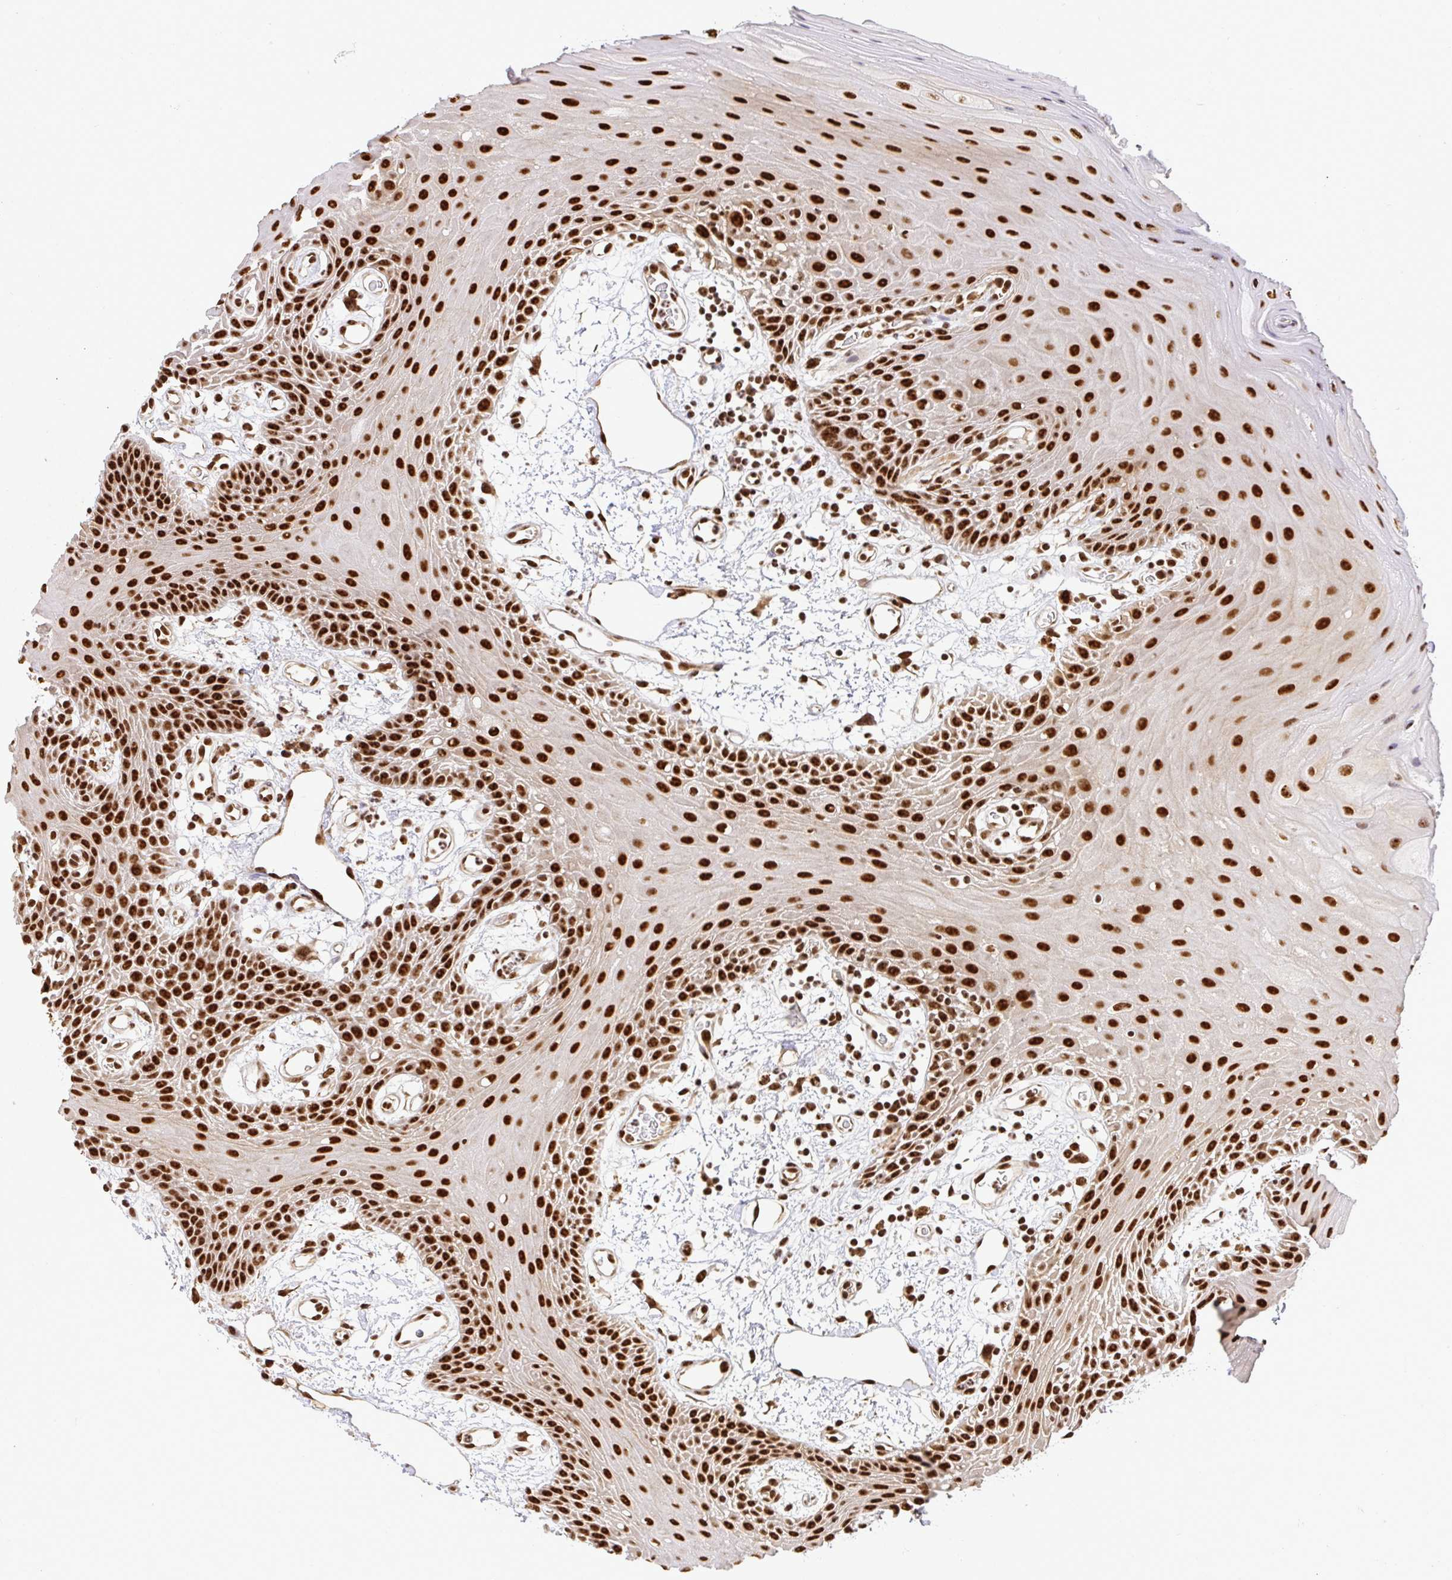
{"staining": {"intensity": "strong", "quantity": ">75%", "location": "nuclear"}, "tissue": "oral mucosa", "cell_type": "Squamous epithelial cells", "image_type": "normal", "snomed": [{"axis": "morphology", "description": "Normal tissue, NOS"}, {"axis": "topography", "description": "Oral tissue"}], "caption": "A high amount of strong nuclear positivity is appreciated in approximately >75% of squamous epithelial cells in unremarkable oral mucosa.", "gene": "U2AF1L4", "patient": {"sex": "female", "age": 59}}